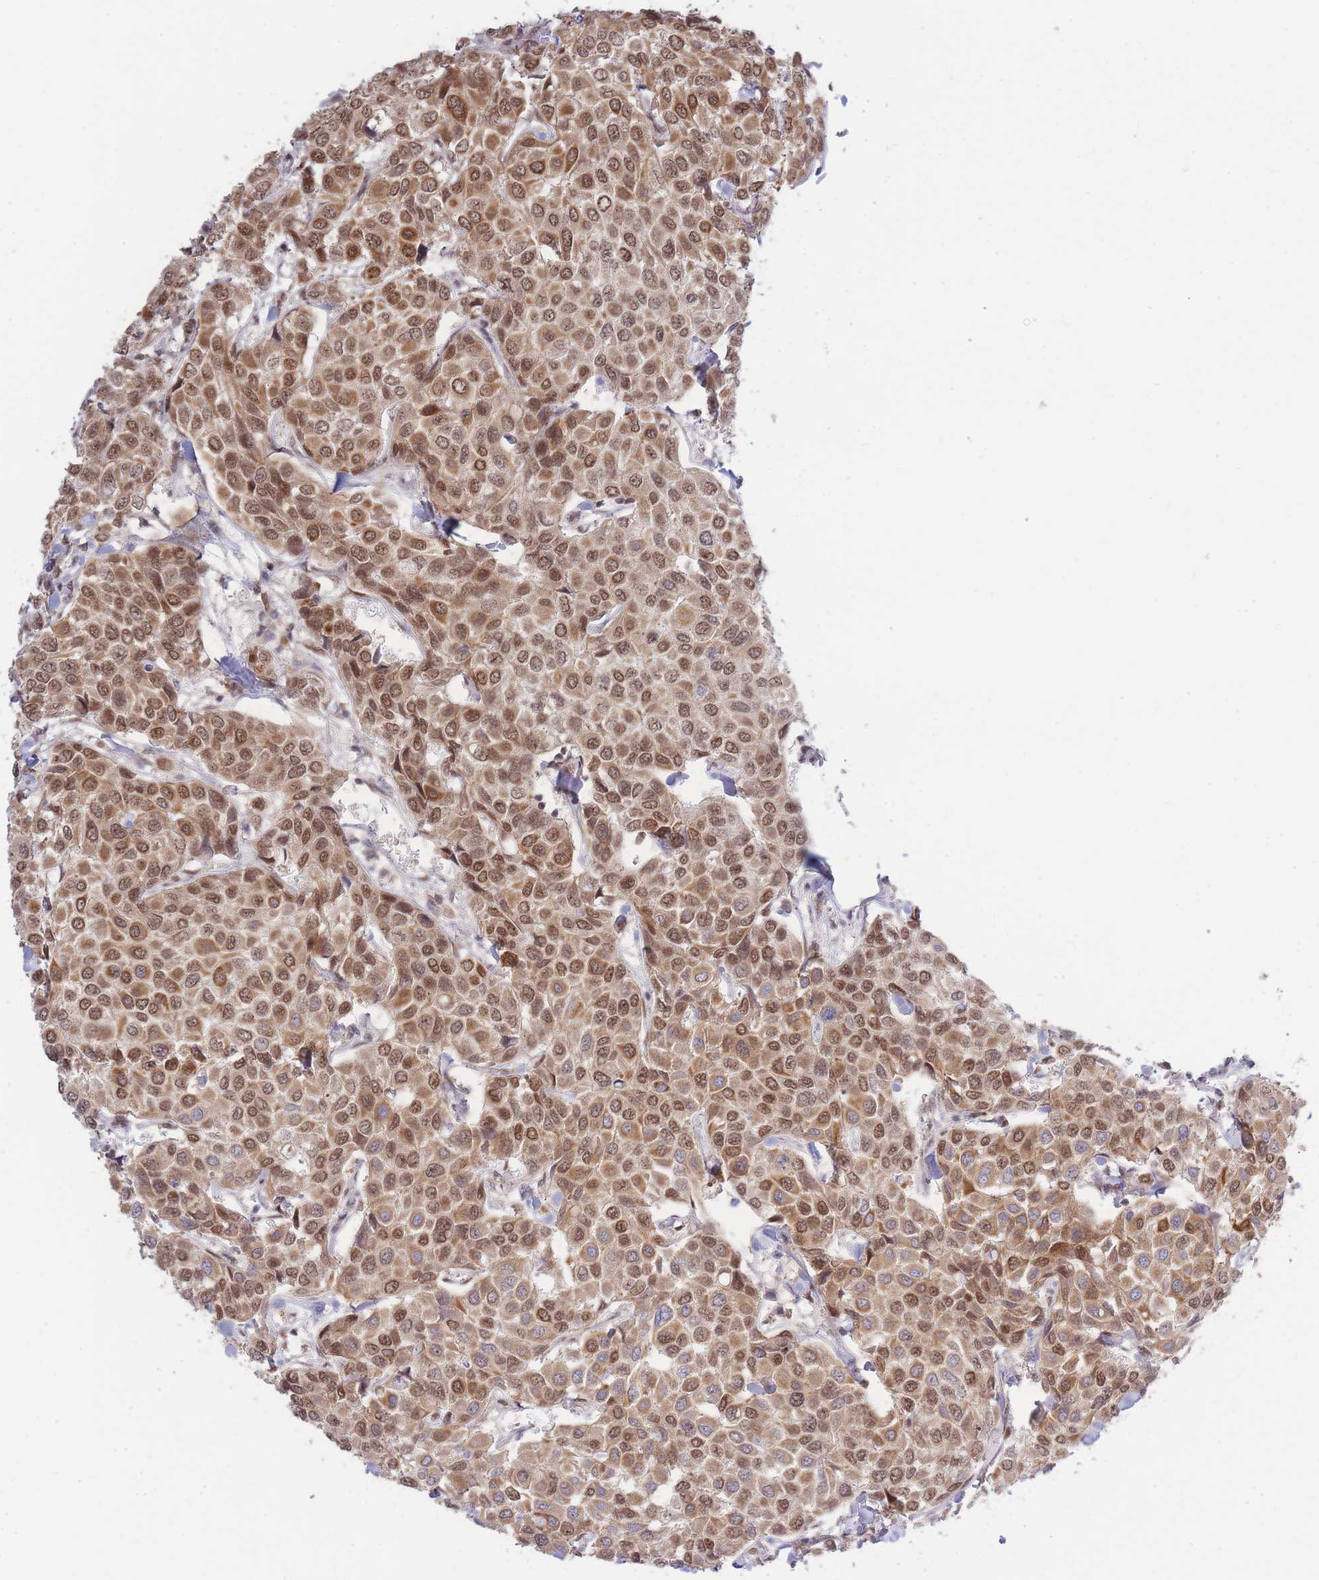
{"staining": {"intensity": "moderate", "quantity": ">75%", "location": "cytoplasmic/membranous,nuclear"}, "tissue": "breast cancer", "cell_type": "Tumor cells", "image_type": "cancer", "snomed": [{"axis": "morphology", "description": "Duct carcinoma"}, {"axis": "topography", "description": "Breast"}], "caption": "This photomicrograph reveals breast cancer (invasive ductal carcinoma) stained with IHC to label a protein in brown. The cytoplasmic/membranous and nuclear of tumor cells show moderate positivity for the protein. Nuclei are counter-stained blue.", "gene": "CARD8", "patient": {"sex": "female", "age": 55}}